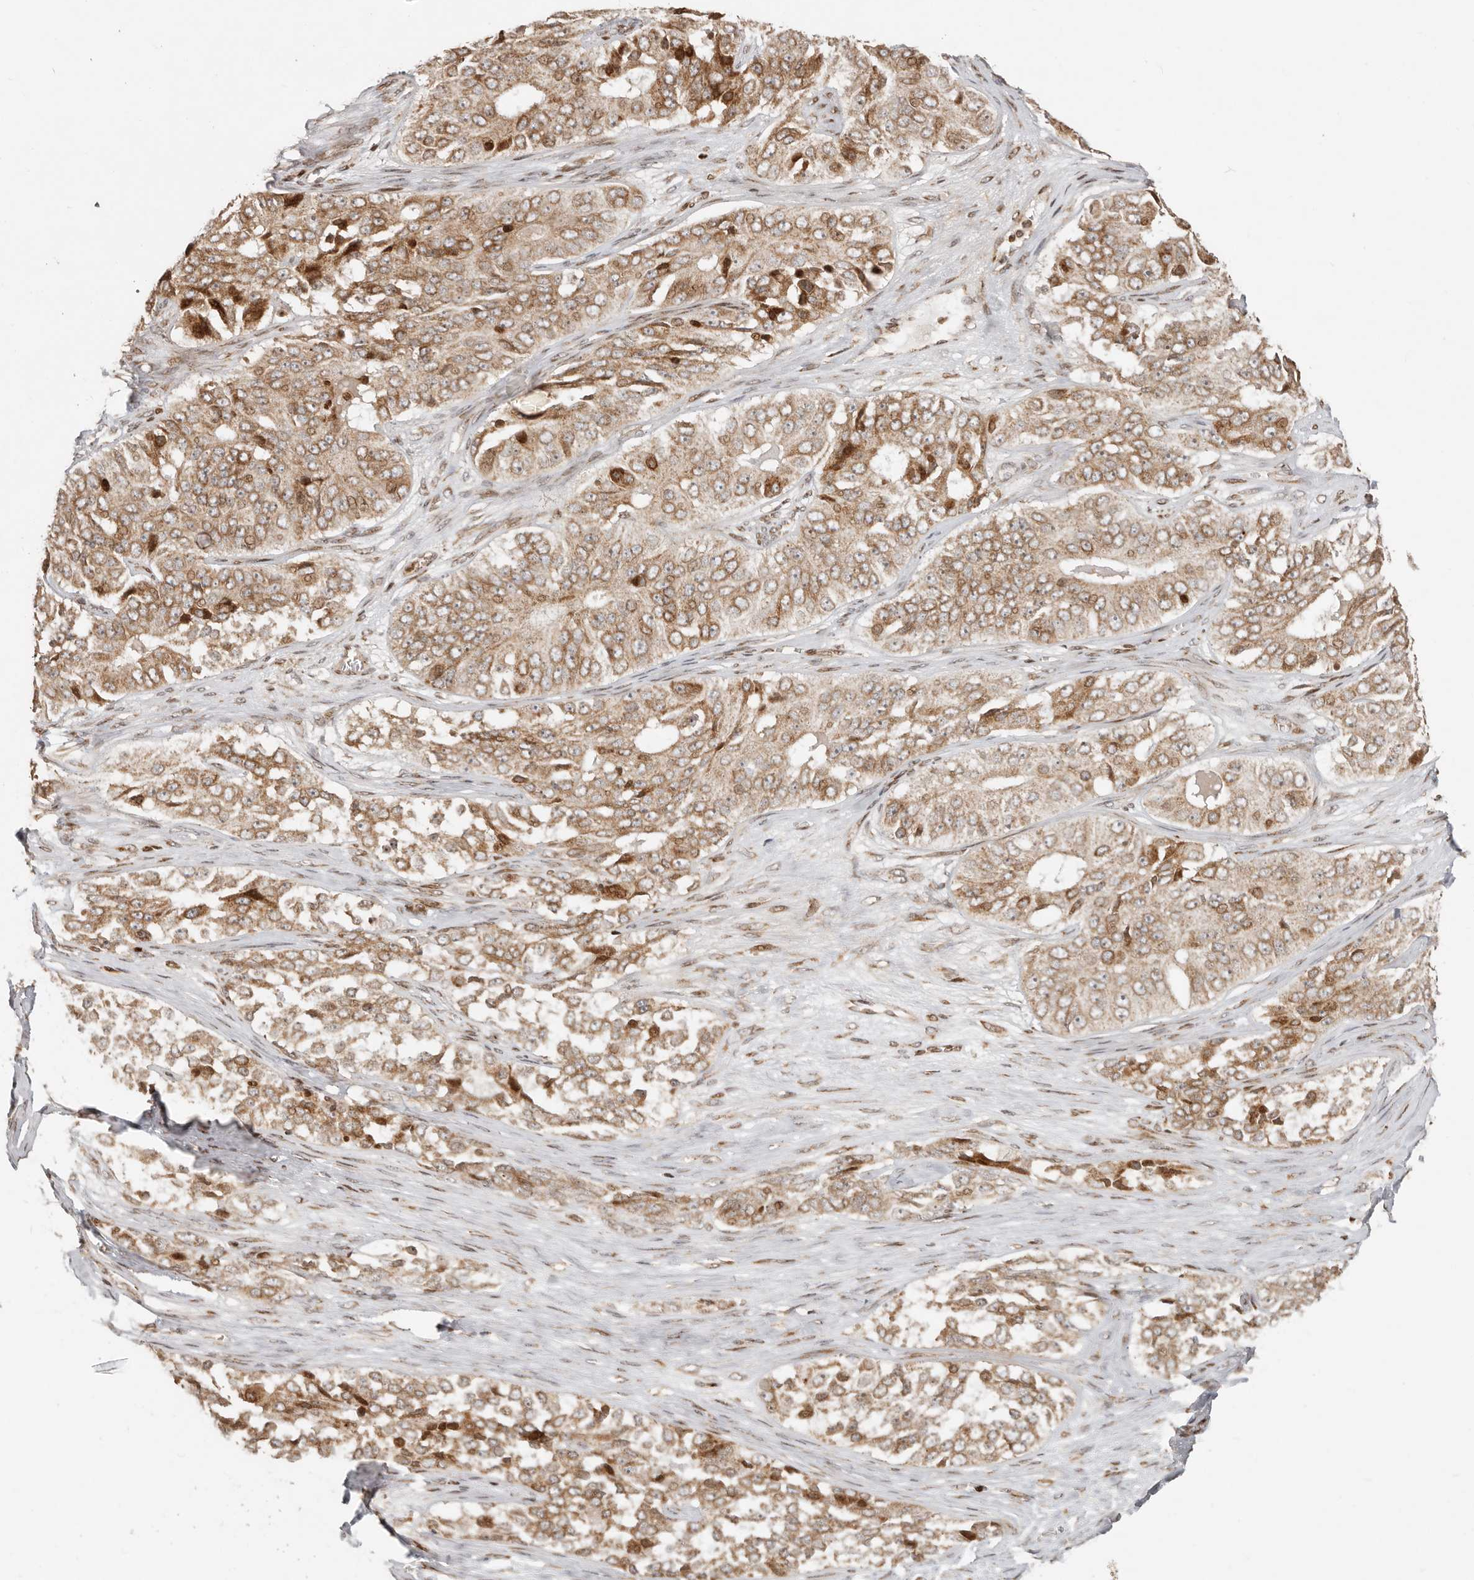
{"staining": {"intensity": "moderate", "quantity": ">75%", "location": "cytoplasmic/membranous"}, "tissue": "ovarian cancer", "cell_type": "Tumor cells", "image_type": "cancer", "snomed": [{"axis": "morphology", "description": "Carcinoma, endometroid"}, {"axis": "topography", "description": "Ovary"}], "caption": "Immunohistochemistry (IHC) of endometroid carcinoma (ovarian) shows medium levels of moderate cytoplasmic/membranous staining in approximately >75% of tumor cells.", "gene": "TRIM4", "patient": {"sex": "female", "age": 51}}